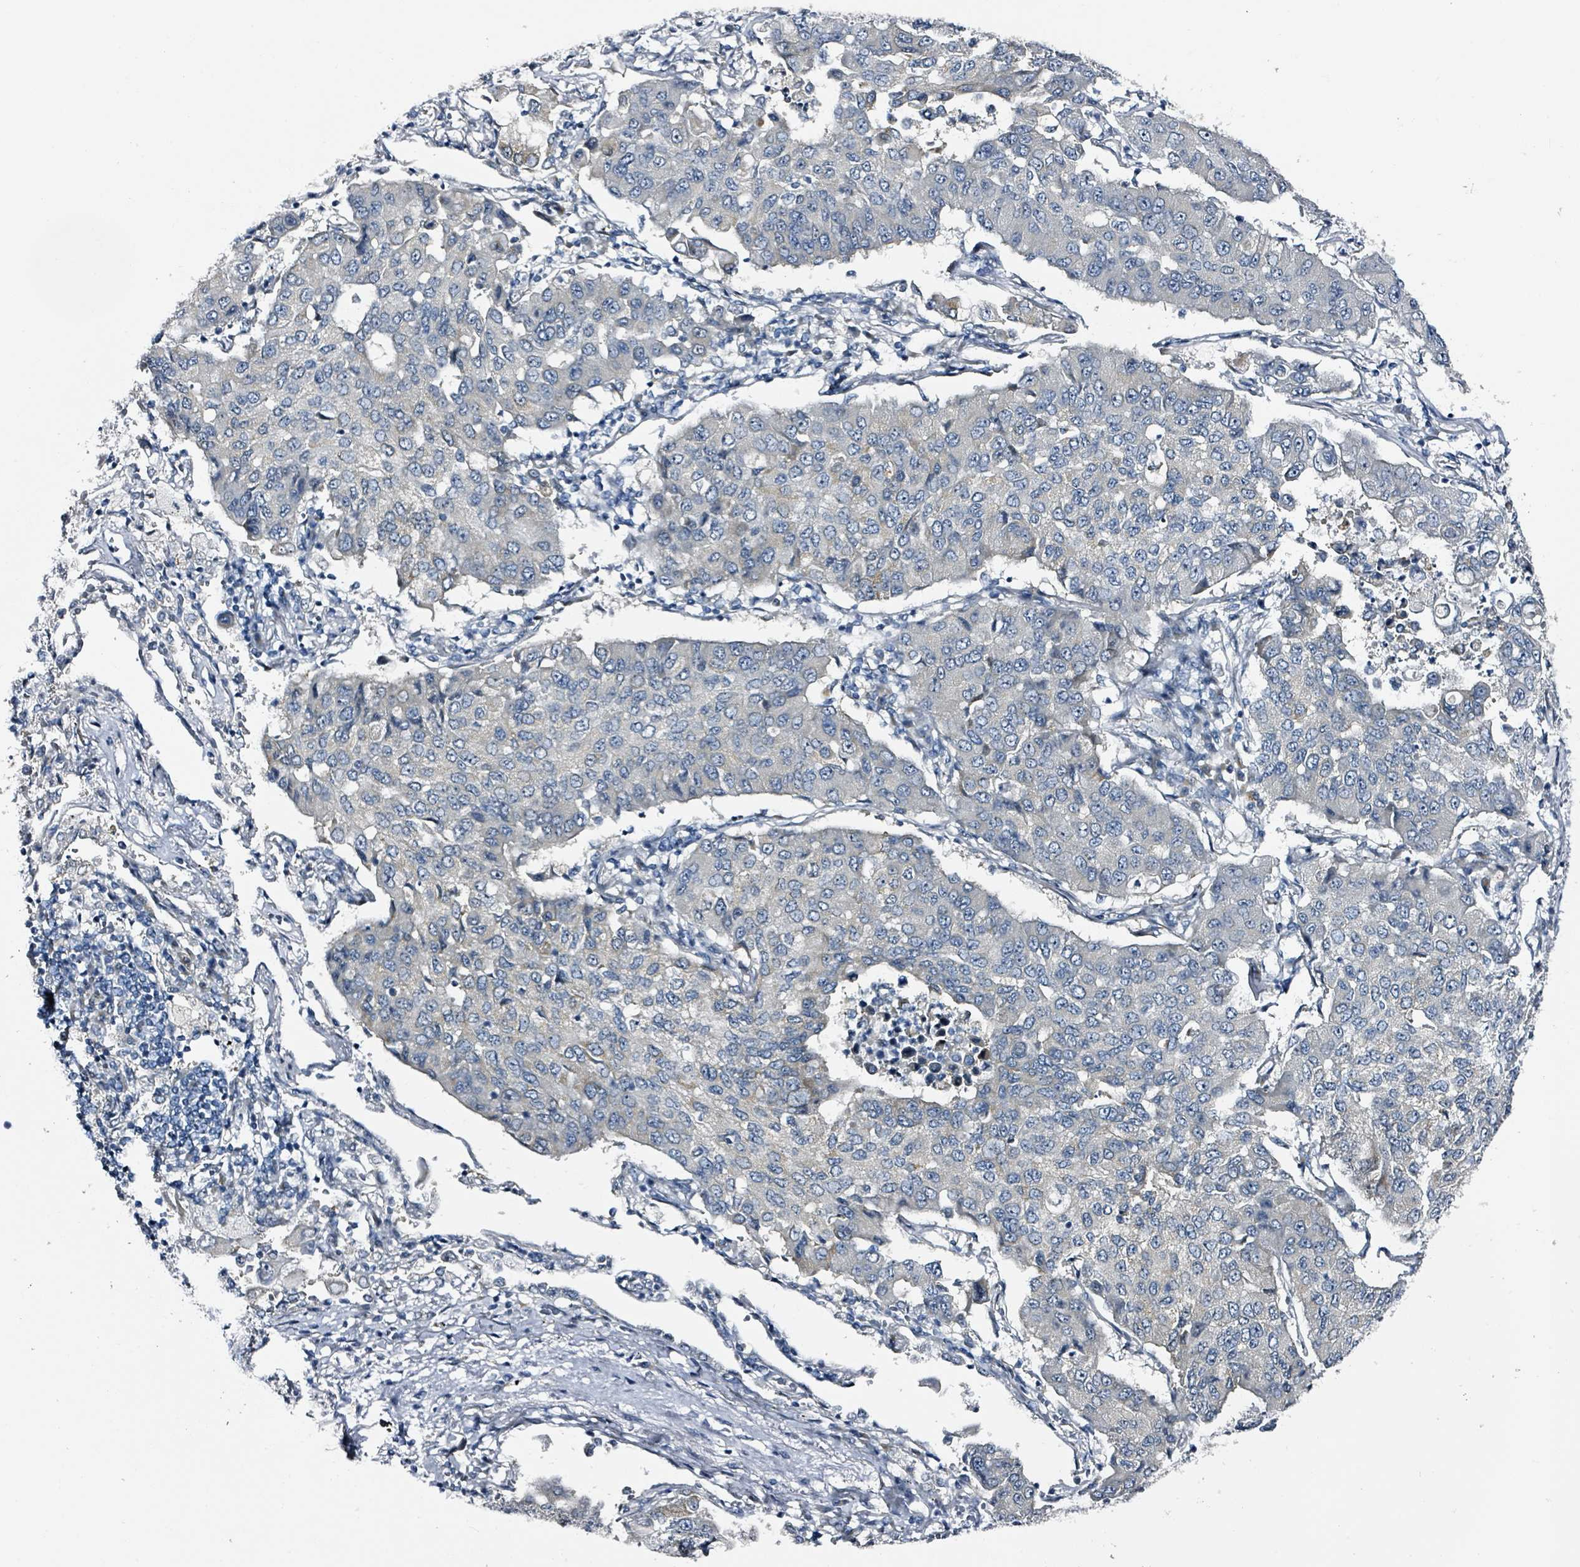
{"staining": {"intensity": "negative", "quantity": "none", "location": "none"}, "tissue": "lung cancer", "cell_type": "Tumor cells", "image_type": "cancer", "snomed": [{"axis": "morphology", "description": "Squamous cell carcinoma, NOS"}, {"axis": "topography", "description": "Lung"}], "caption": "There is no significant expression in tumor cells of lung cancer (squamous cell carcinoma).", "gene": "B3GAT3", "patient": {"sex": "male", "age": 74}}